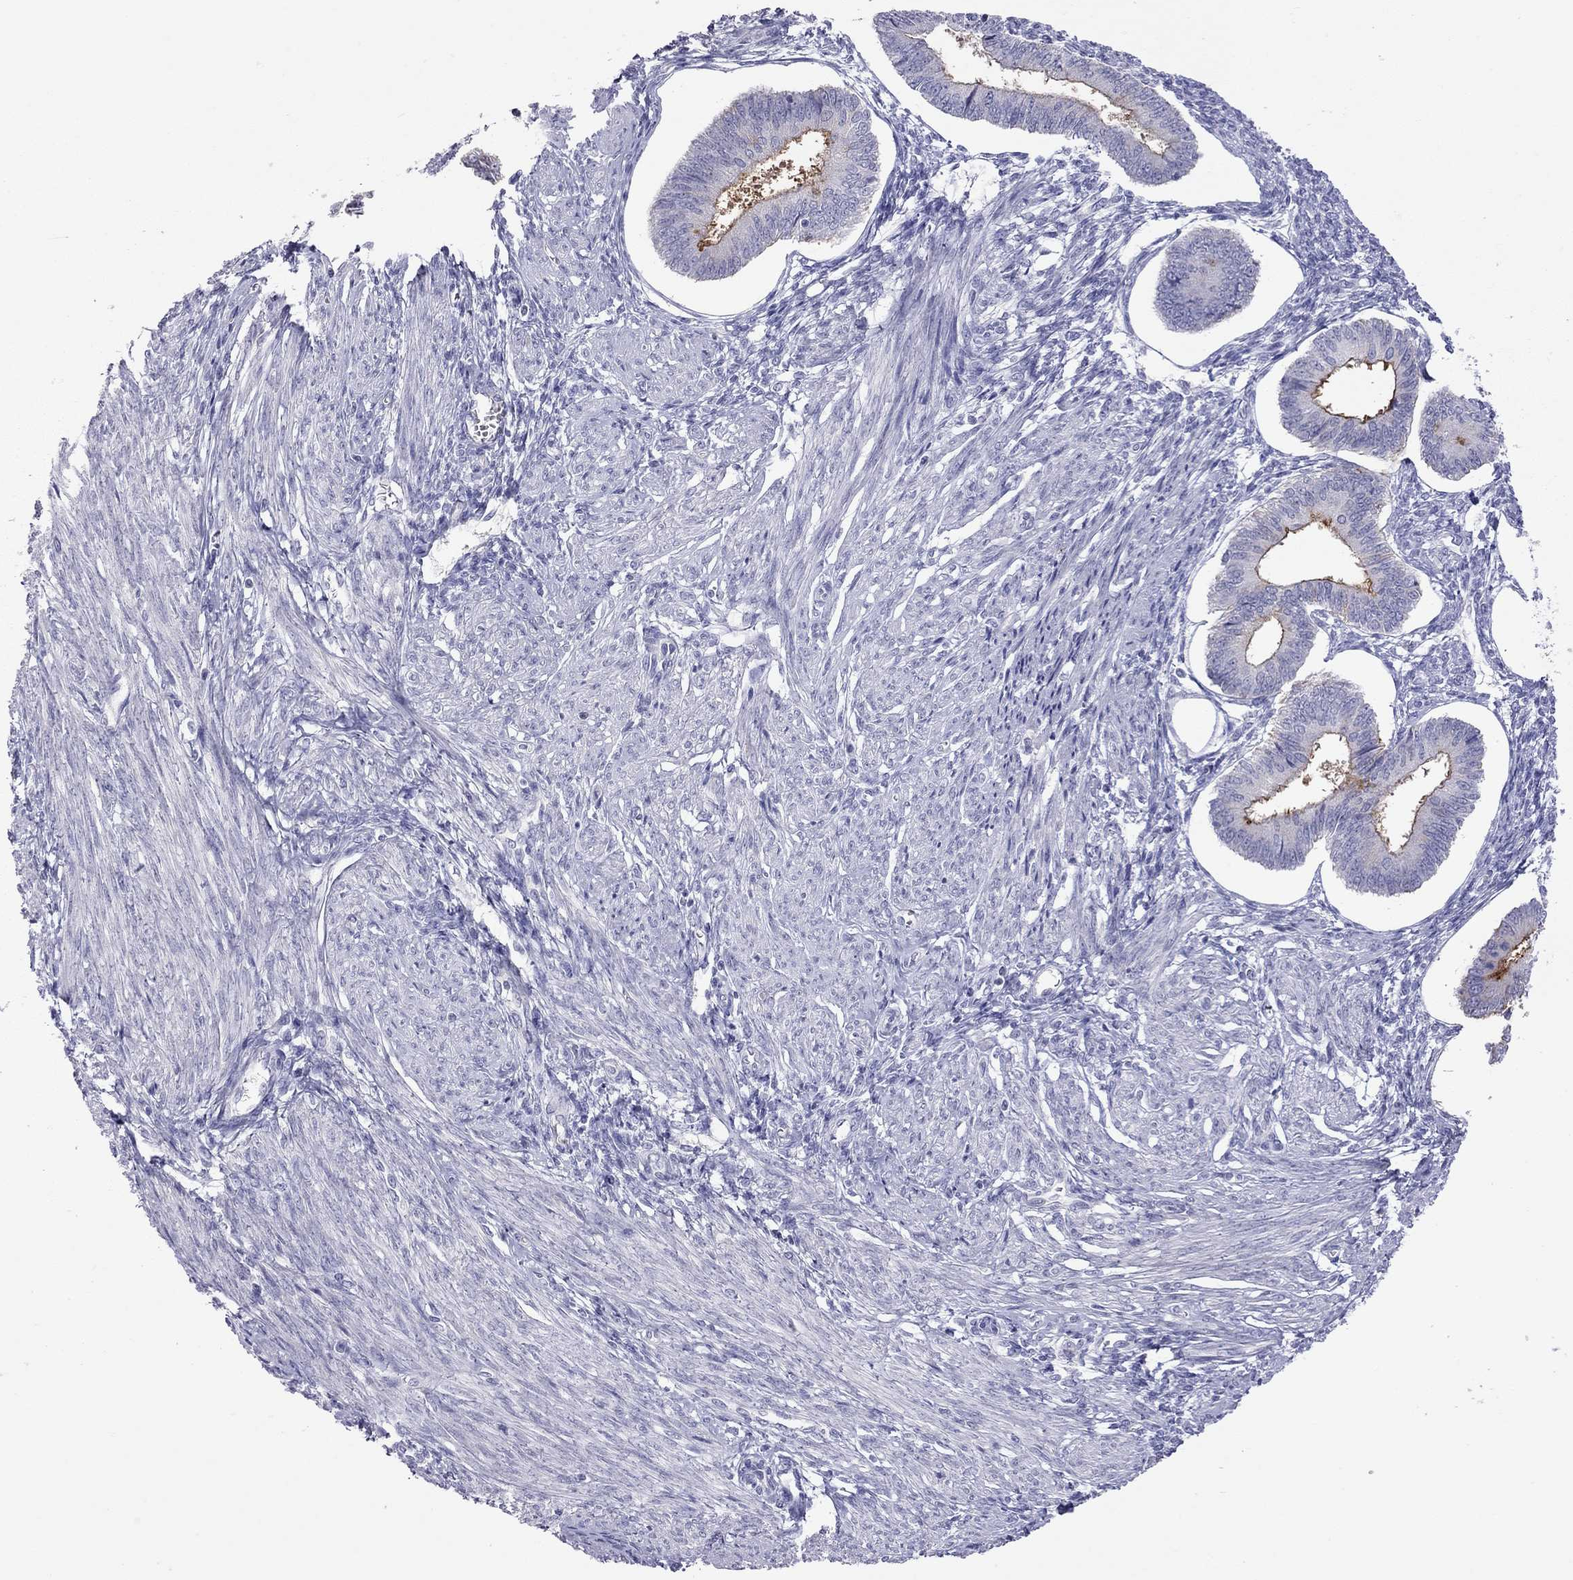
{"staining": {"intensity": "negative", "quantity": "none", "location": "none"}, "tissue": "endometrium", "cell_type": "Cells in endometrial stroma", "image_type": "normal", "snomed": [{"axis": "morphology", "description": "Normal tissue, NOS"}, {"axis": "topography", "description": "Endometrium"}], "caption": "There is no significant staining in cells in endometrial stroma of endometrium. The staining is performed using DAB (3,3'-diaminobenzidine) brown chromogen with nuclei counter-stained in using hematoxylin.", "gene": "MUC16", "patient": {"sex": "female", "age": 42}}